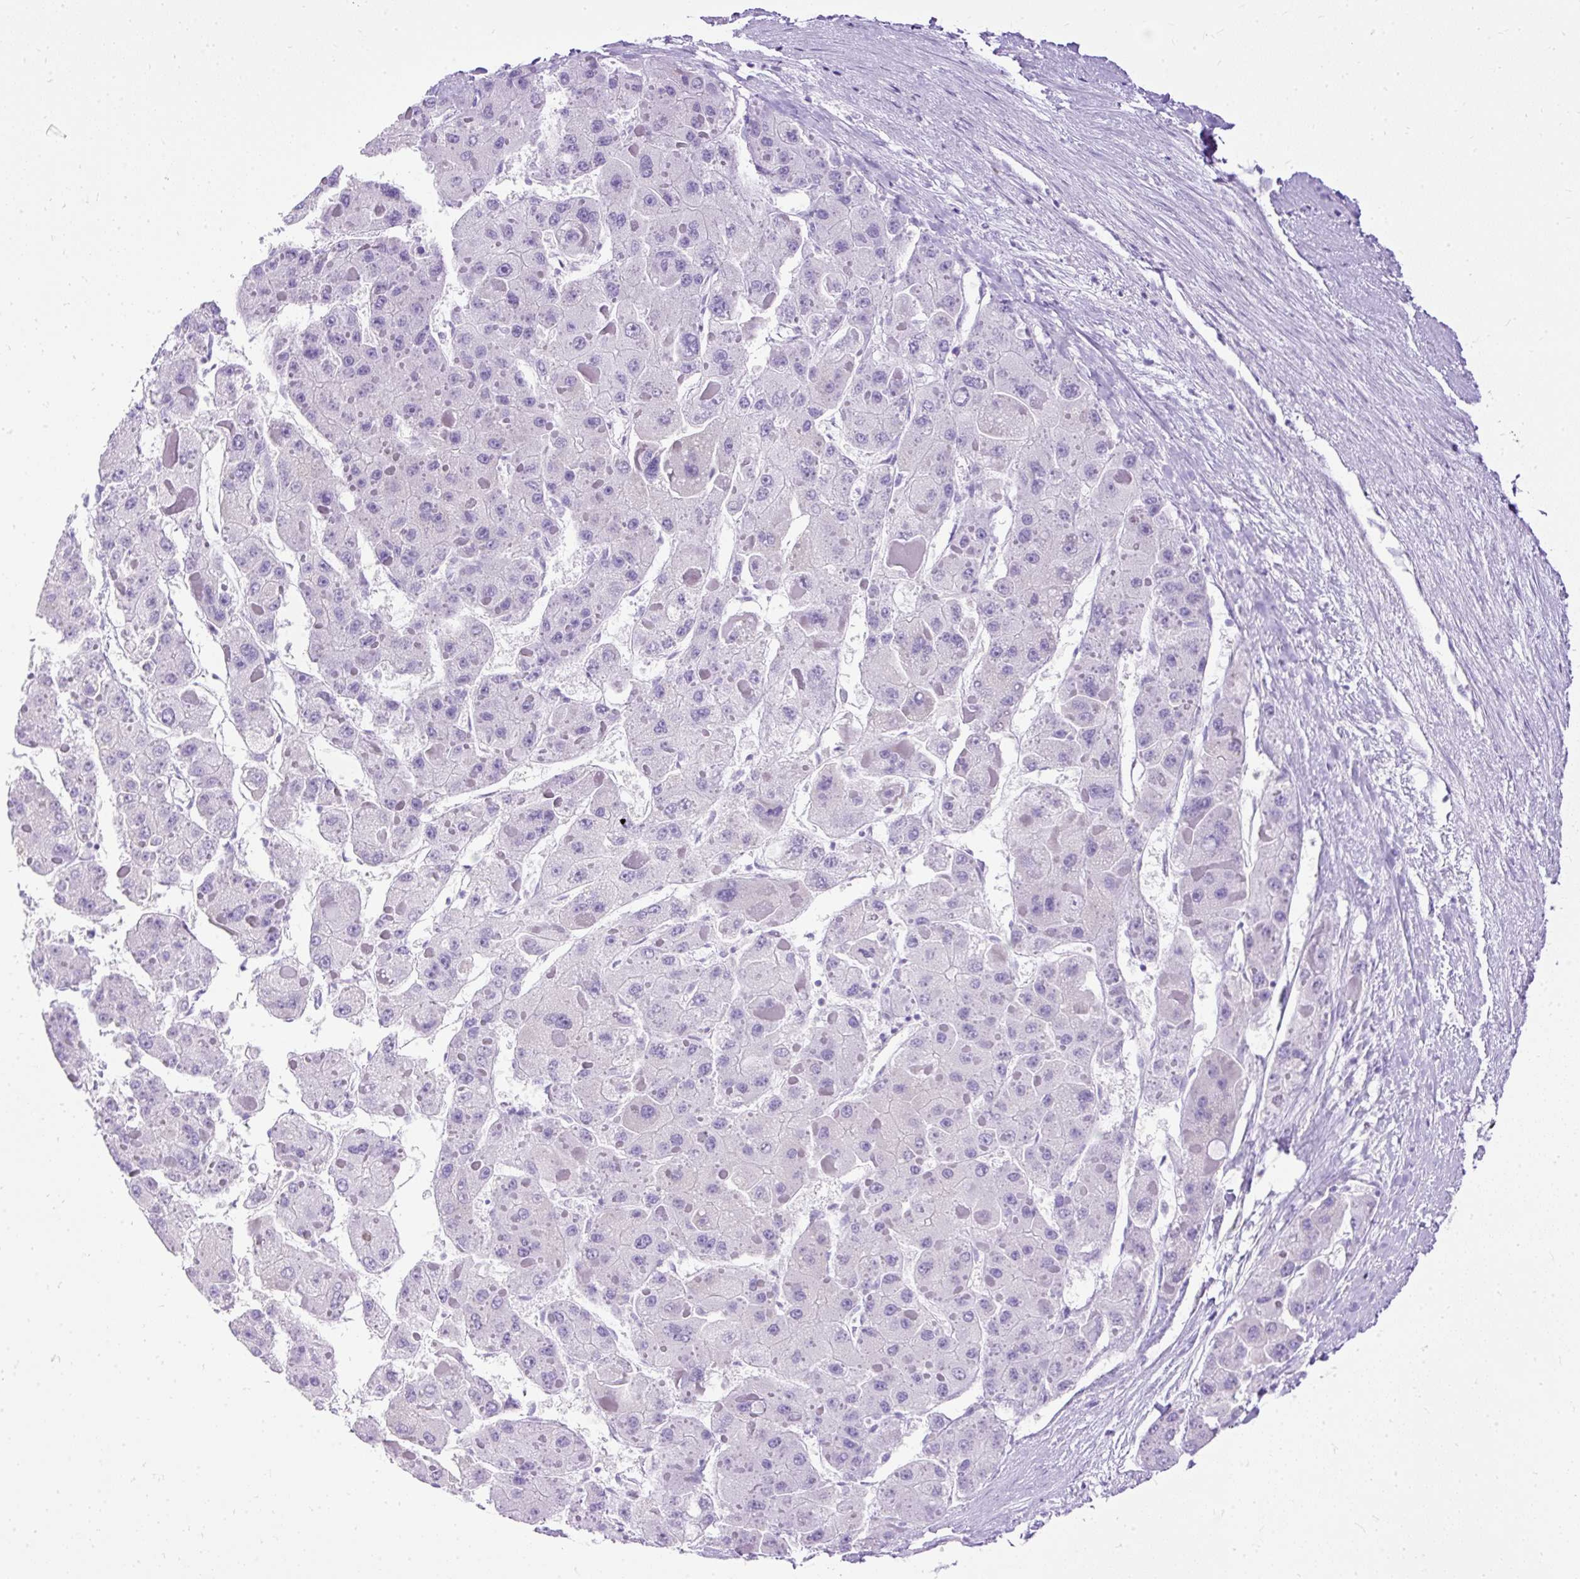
{"staining": {"intensity": "negative", "quantity": "none", "location": "none"}, "tissue": "liver cancer", "cell_type": "Tumor cells", "image_type": "cancer", "snomed": [{"axis": "morphology", "description": "Carcinoma, Hepatocellular, NOS"}, {"axis": "topography", "description": "Liver"}], "caption": "High magnification brightfield microscopy of liver cancer stained with DAB (brown) and counterstained with hematoxylin (blue): tumor cells show no significant staining.", "gene": "HEY1", "patient": {"sex": "female", "age": 73}}